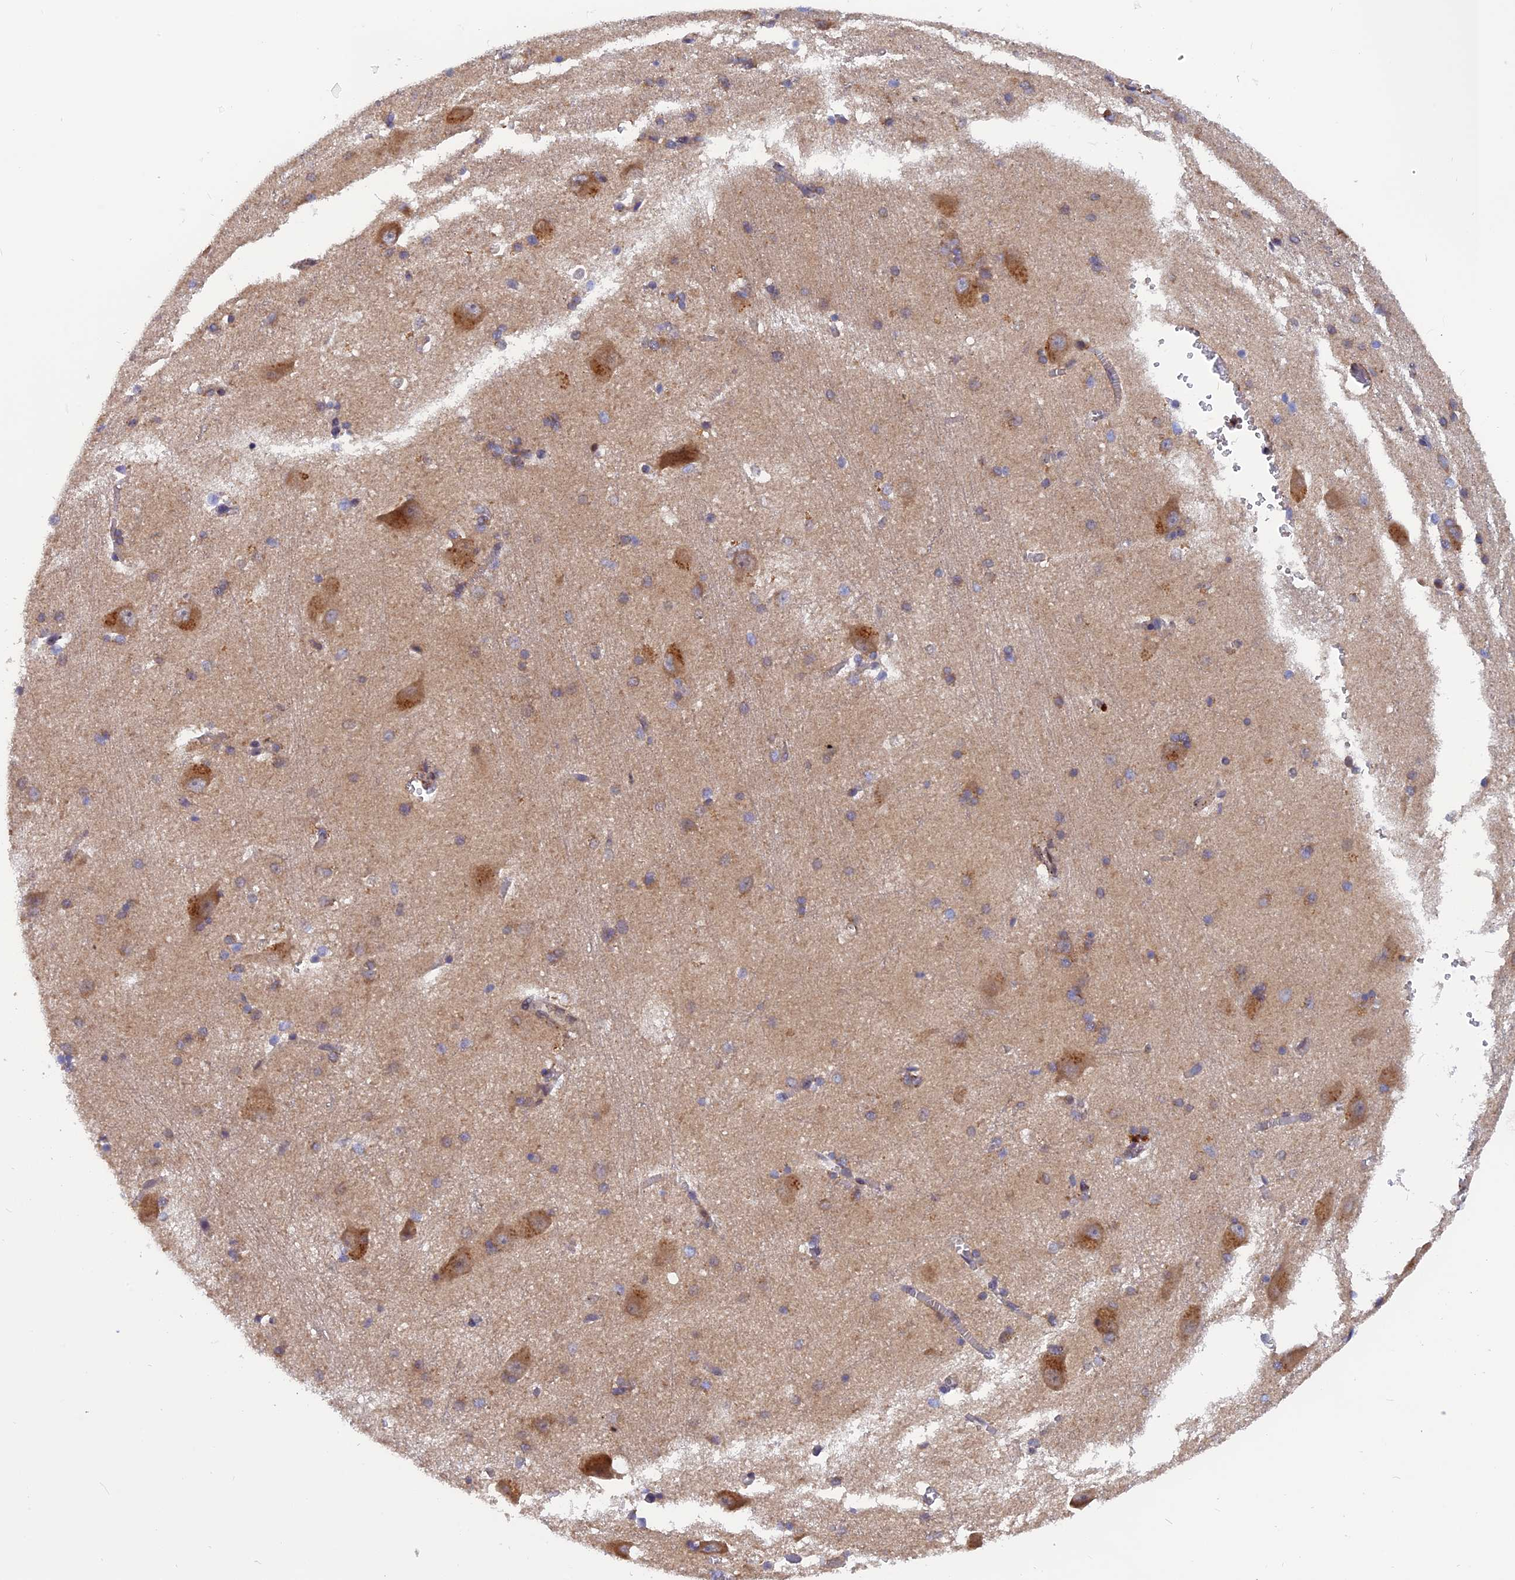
{"staining": {"intensity": "moderate", "quantity": "<25%", "location": "cytoplasmic/membranous"}, "tissue": "caudate", "cell_type": "Glial cells", "image_type": "normal", "snomed": [{"axis": "morphology", "description": "Normal tissue, NOS"}, {"axis": "topography", "description": "Lateral ventricle wall"}], "caption": "Immunohistochemistry (IHC) (DAB) staining of unremarkable human caudate shows moderate cytoplasmic/membranous protein expression in about <25% of glial cells. (DAB IHC with brightfield microscopy, high magnification).", "gene": "CHMP2A", "patient": {"sex": "male", "age": 37}}